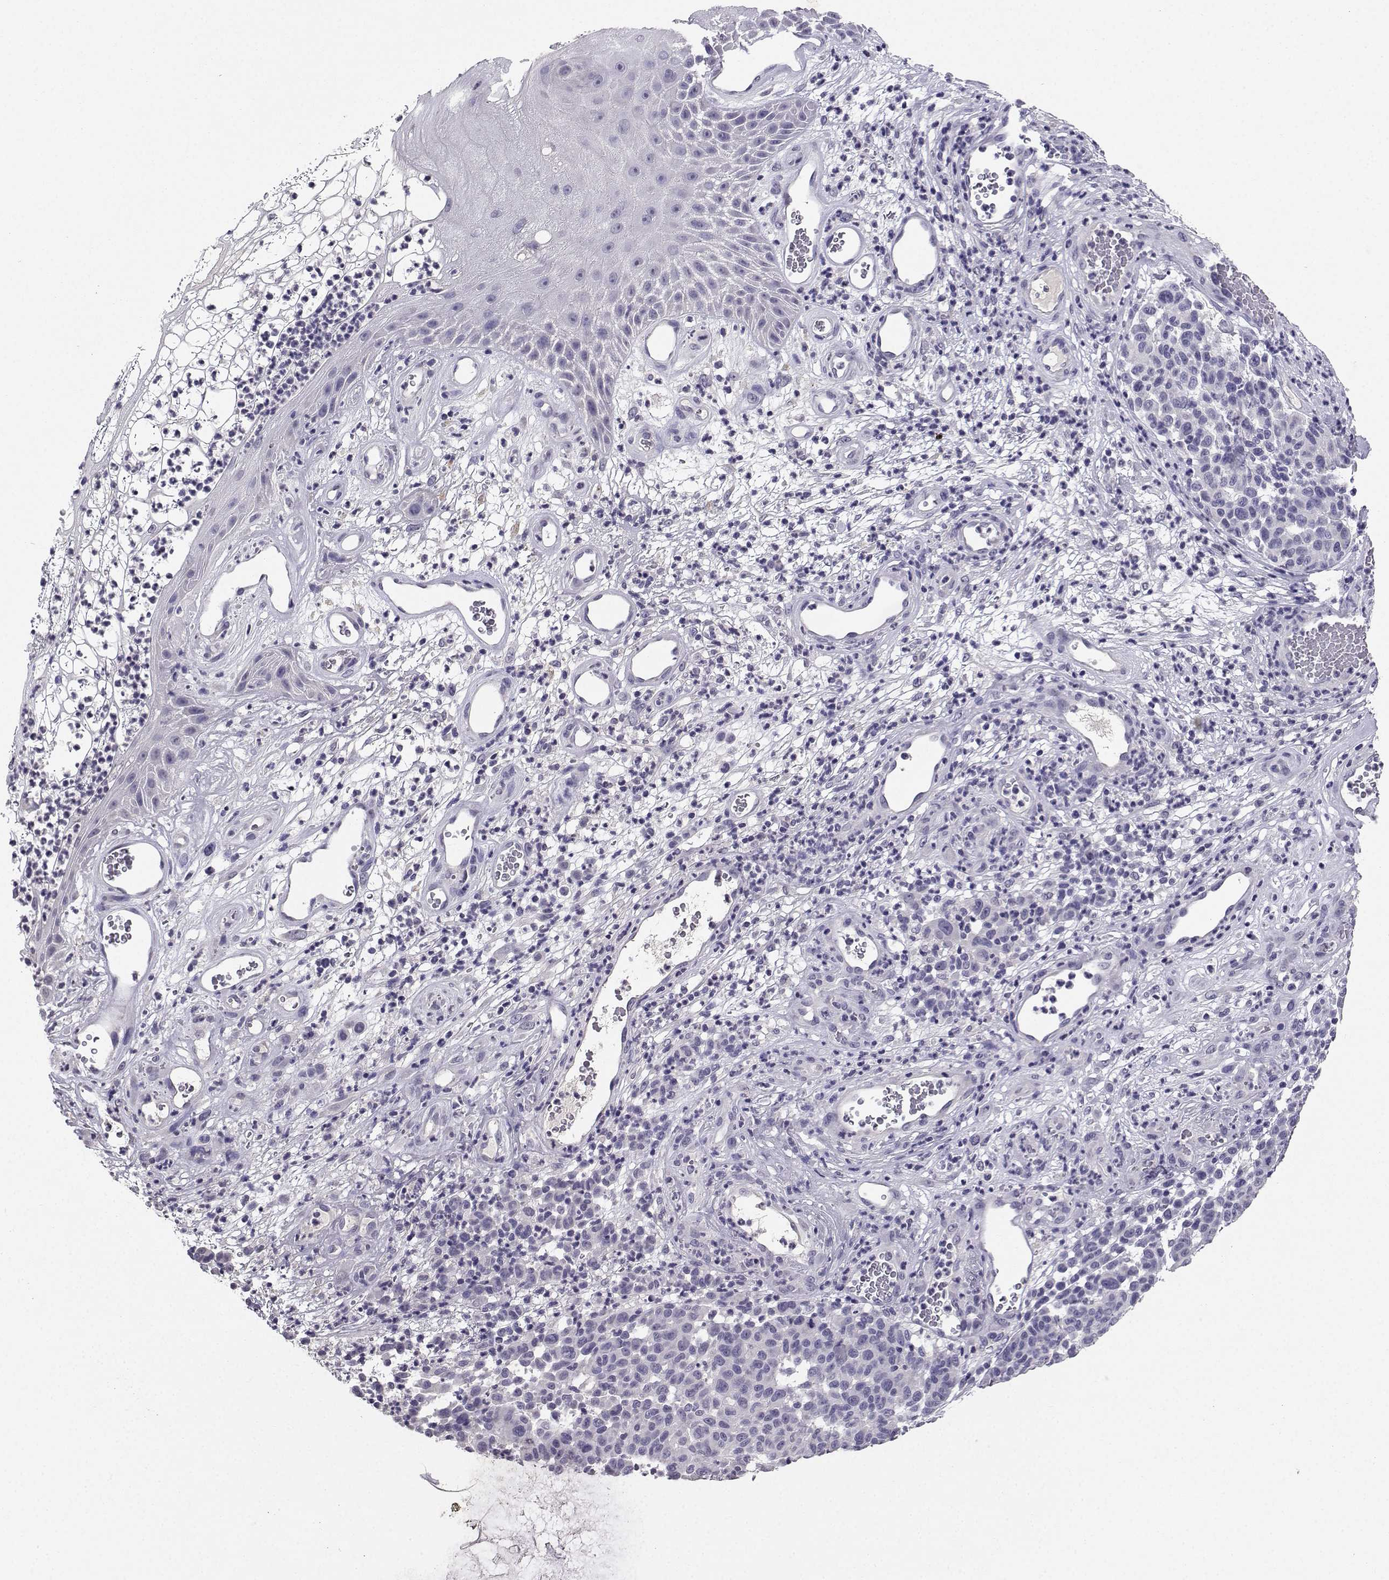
{"staining": {"intensity": "negative", "quantity": "none", "location": "none"}, "tissue": "melanoma", "cell_type": "Tumor cells", "image_type": "cancer", "snomed": [{"axis": "morphology", "description": "Malignant melanoma, NOS"}, {"axis": "topography", "description": "Skin"}], "caption": "Tumor cells show no significant protein expression in malignant melanoma.", "gene": "SPAG11B", "patient": {"sex": "male", "age": 59}}